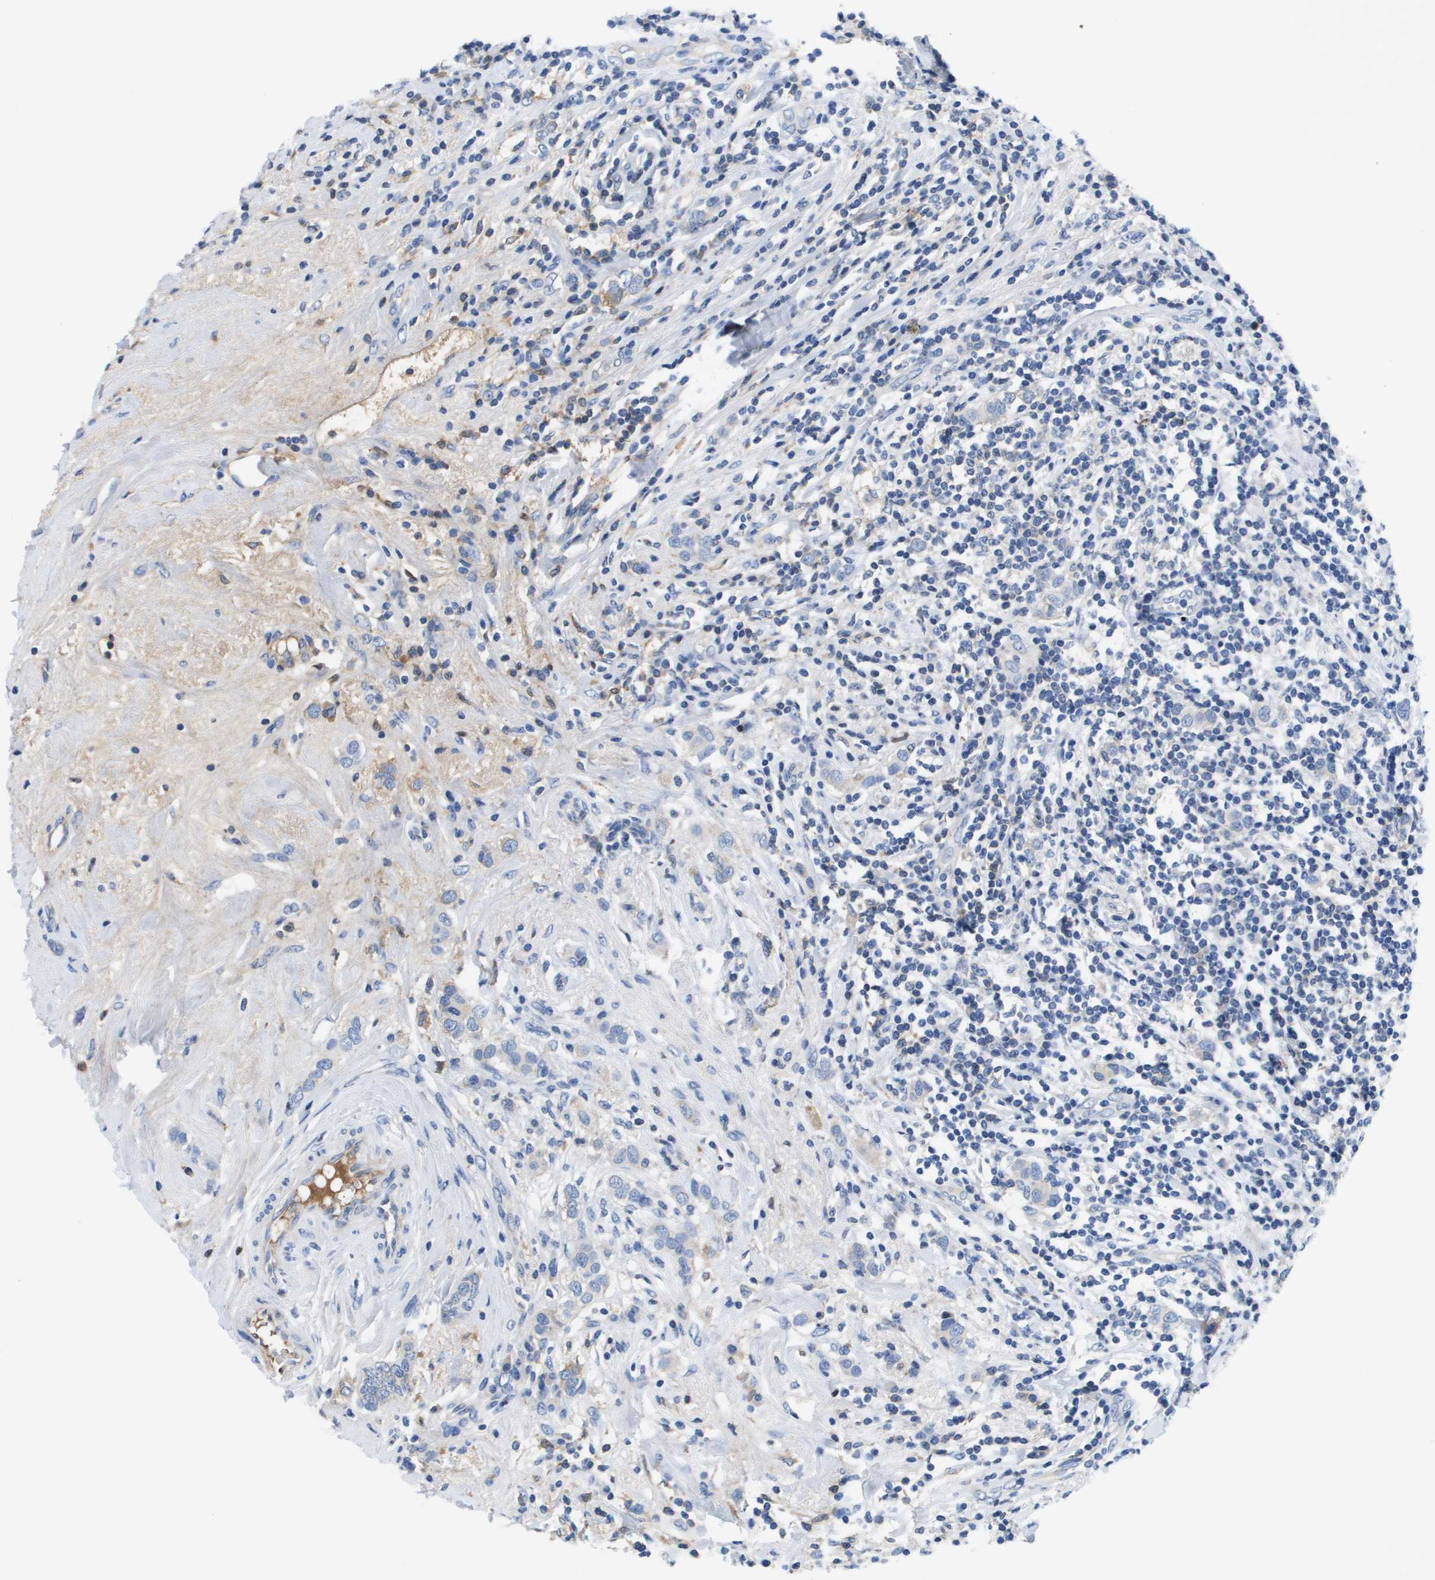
{"staining": {"intensity": "negative", "quantity": "none", "location": "none"}, "tissue": "breast cancer", "cell_type": "Tumor cells", "image_type": "cancer", "snomed": [{"axis": "morphology", "description": "Duct carcinoma"}, {"axis": "topography", "description": "Breast"}], "caption": "Immunohistochemical staining of breast infiltrating ductal carcinoma reveals no significant staining in tumor cells.", "gene": "APOA1", "patient": {"sex": "female", "age": 50}}